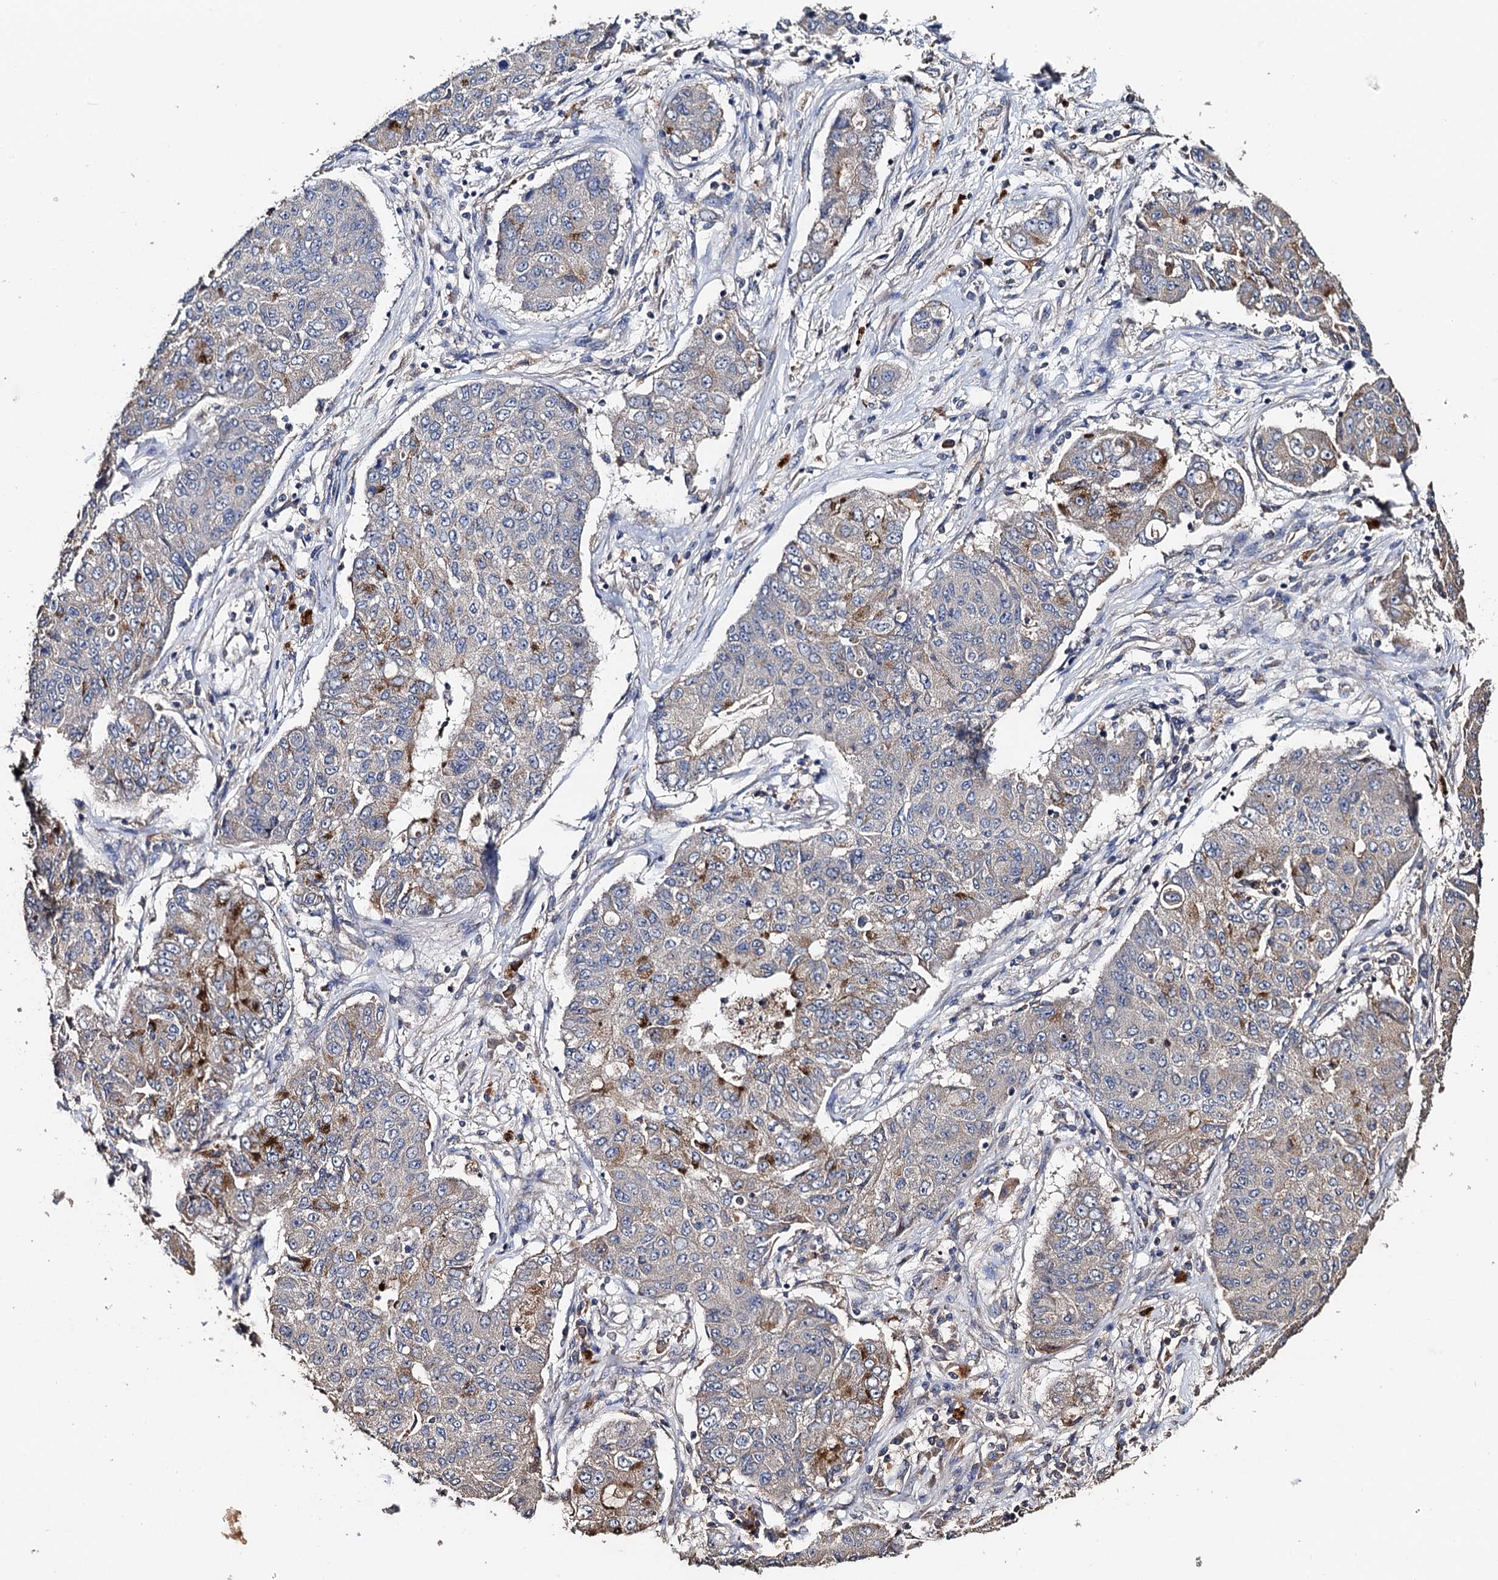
{"staining": {"intensity": "moderate", "quantity": "<25%", "location": "cytoplasmic/membranous"}, "tissue": "lung cancer", "cell_type": "Tumor cells", "image_type": "cancer", "snomed": [{"axis": "morphology", "description": "Squamous cell carcinoma, NOS"}, {"axis": "topography", "description": "Lung"}], "caption": "Squamous cell carcinoma (lung) tissue exhibits moderate cytoplasmic/membranous positivity in approximately <25% of tumor cells", "gene": "PPTC7", "patient": {"sex": "male", "age": 74}}